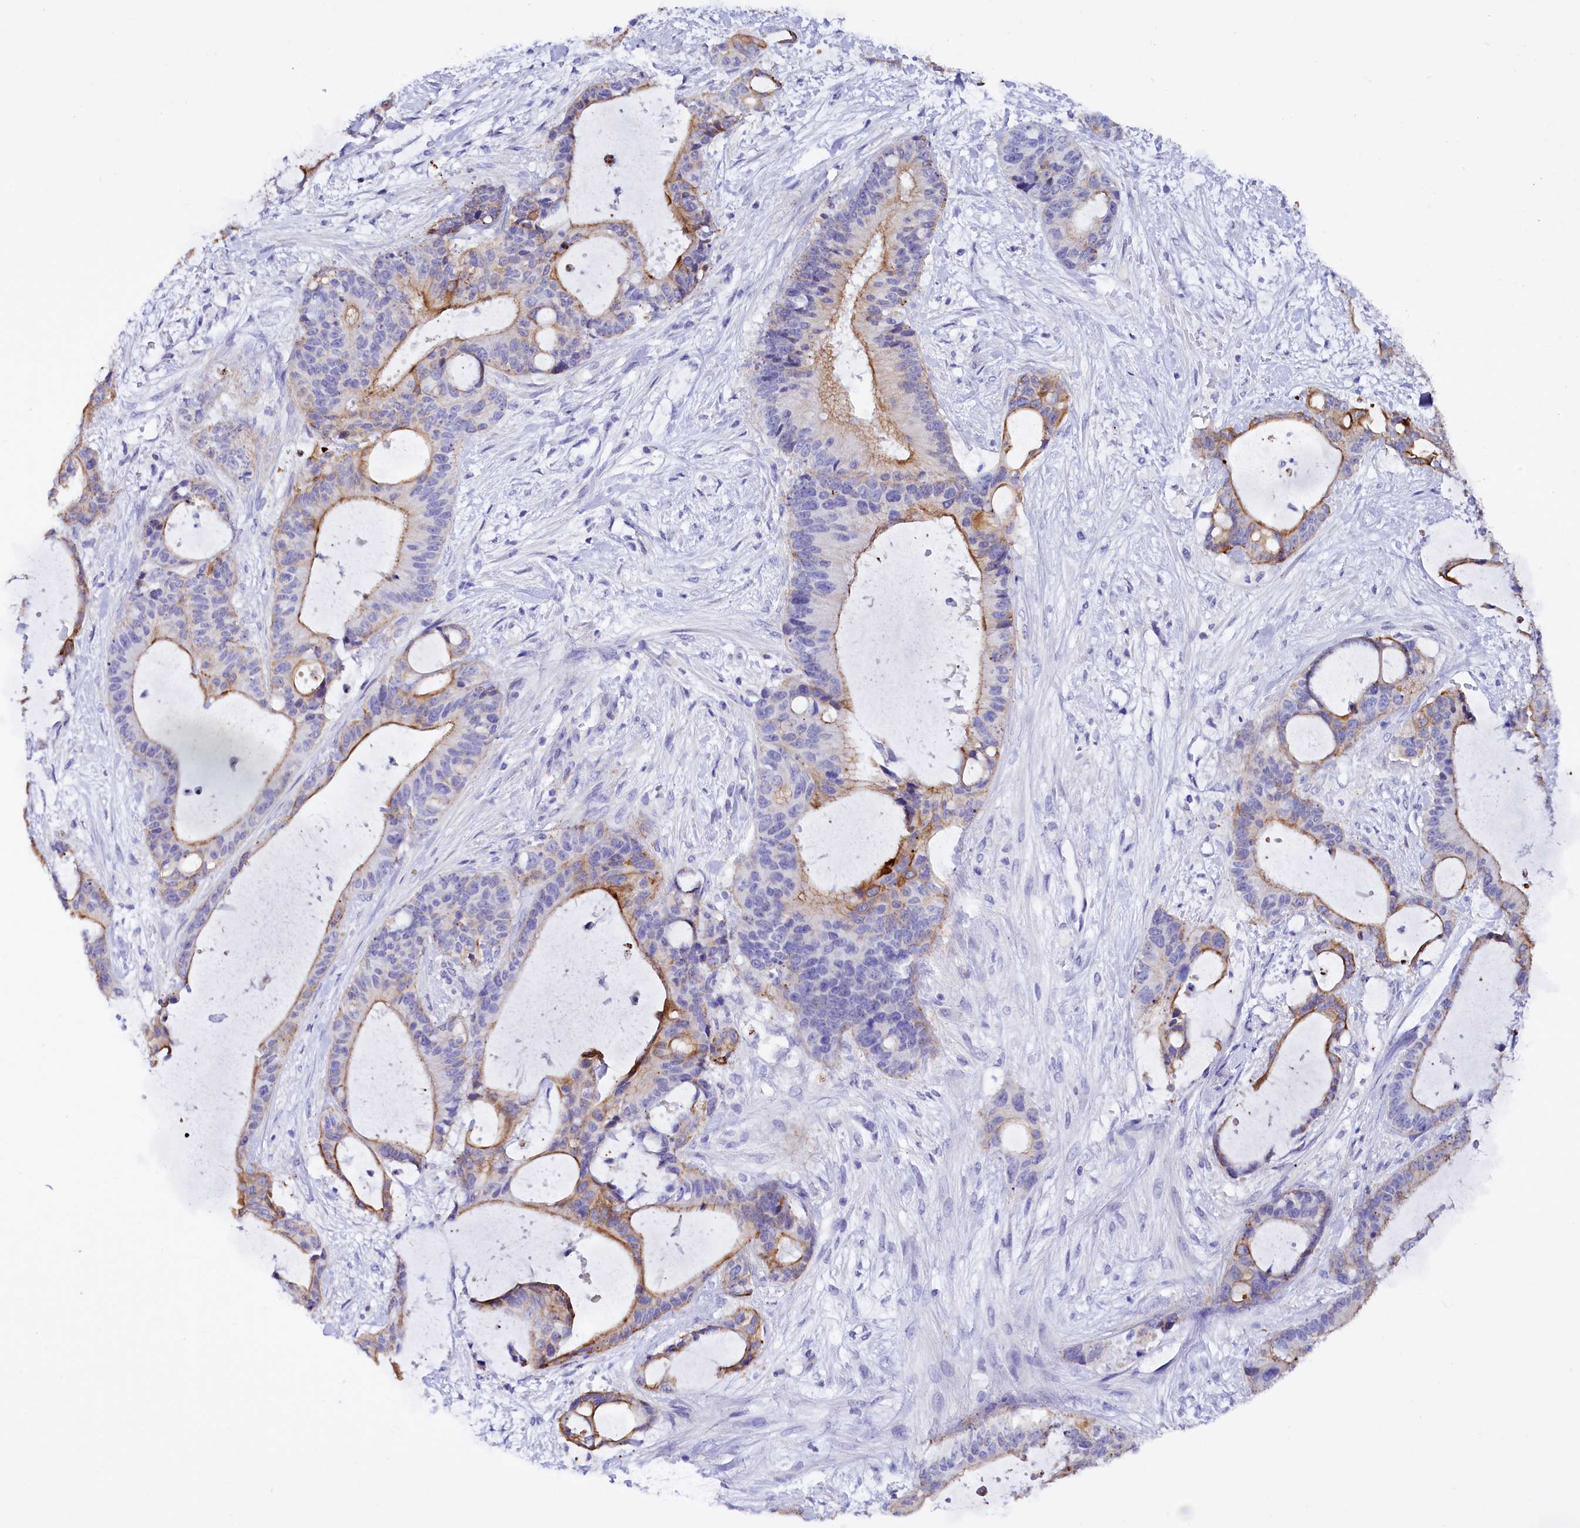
{"staining": {"intensity": "moderate", "quantity": "25%-75%", "location": "cytoplasmic/membranous"}, "tissue": "liver cancer", "cell_type": "Tumor cells", "image_type": "cancer", "snomed": [{"axis": "morphology", "description": "Normal tissue, NOS"}, {"axis": "morphology", "description": "Cholangiocarcinoma"}, {"axis": "topography", "description": "Liver"}, {"axis": "topography", "description": "Peripheral nerve tissue"}], "caption": "Liver cancer (cholangiocarcinoma) stained for a protein (brown) demonstrates moderate cytoplasmic/membranous positive positivity in about 25%-75% of tumor cells.", "gene": "FAAP20", "patient": {"sex": "female", "age": 73}}